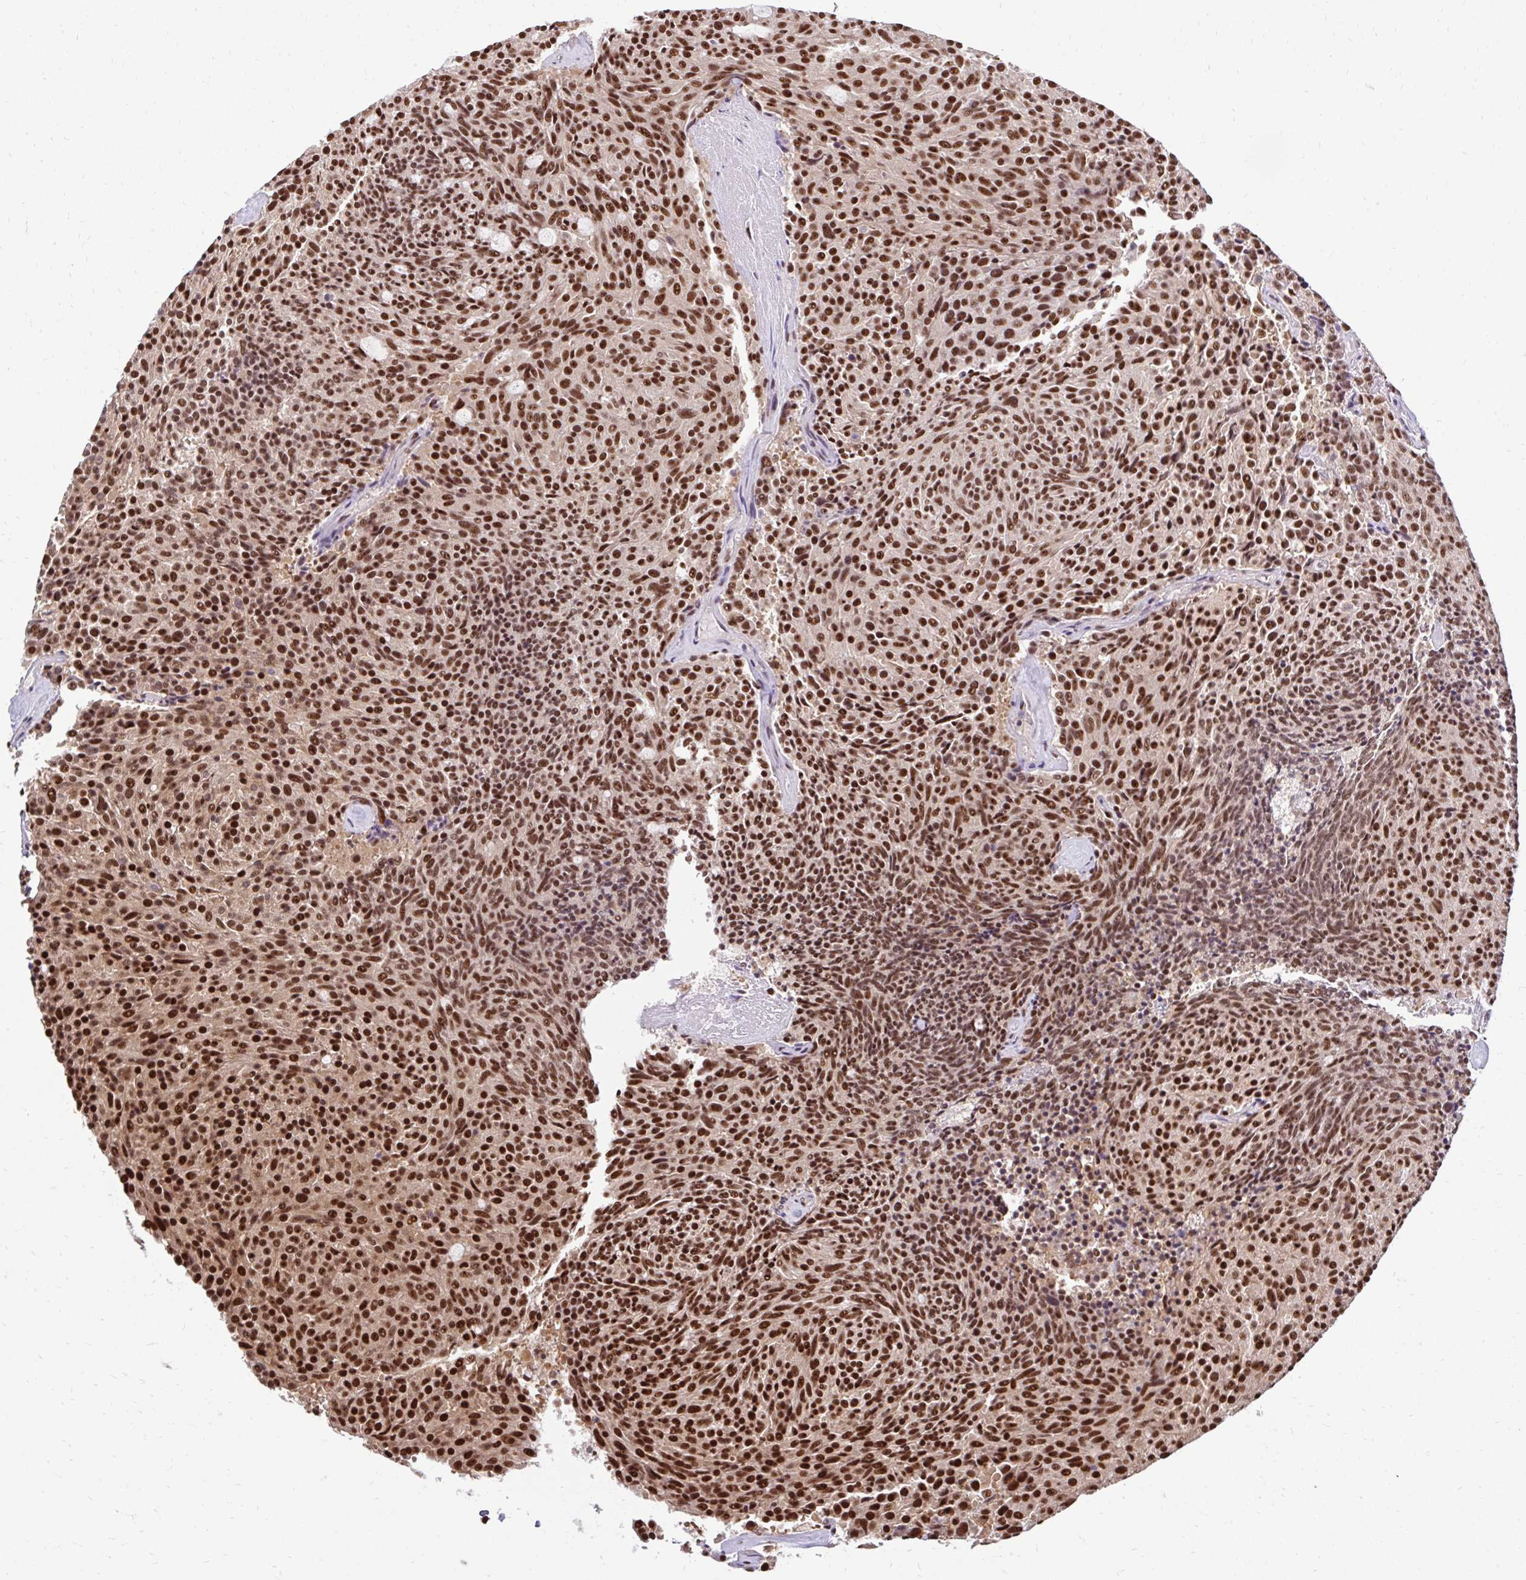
{"staining": {"intensity": "strong", "quantity": ">75%", "location": "nuclear"}, "tissue": "carcinoid", "cell_type": "Tumor cells", "image_type": "cancer", "snomed": [{"axis": "morphology", "description": "Carcinoid, malignant, NOS"}, {"axis": "topography", "description": "Pancreas"}], "caption": "Brown immunohistochemical staining in carcinoid (malignant) shows strong nuclear staining in about >75% of tumor cells. The protein of interest is stained brown, and the nuclei are stained in blue (DAB IHC with brightfield microscopy, high magnification).", "gene": "ABCA9", "patient": {"sex": "female", "age": 54}}